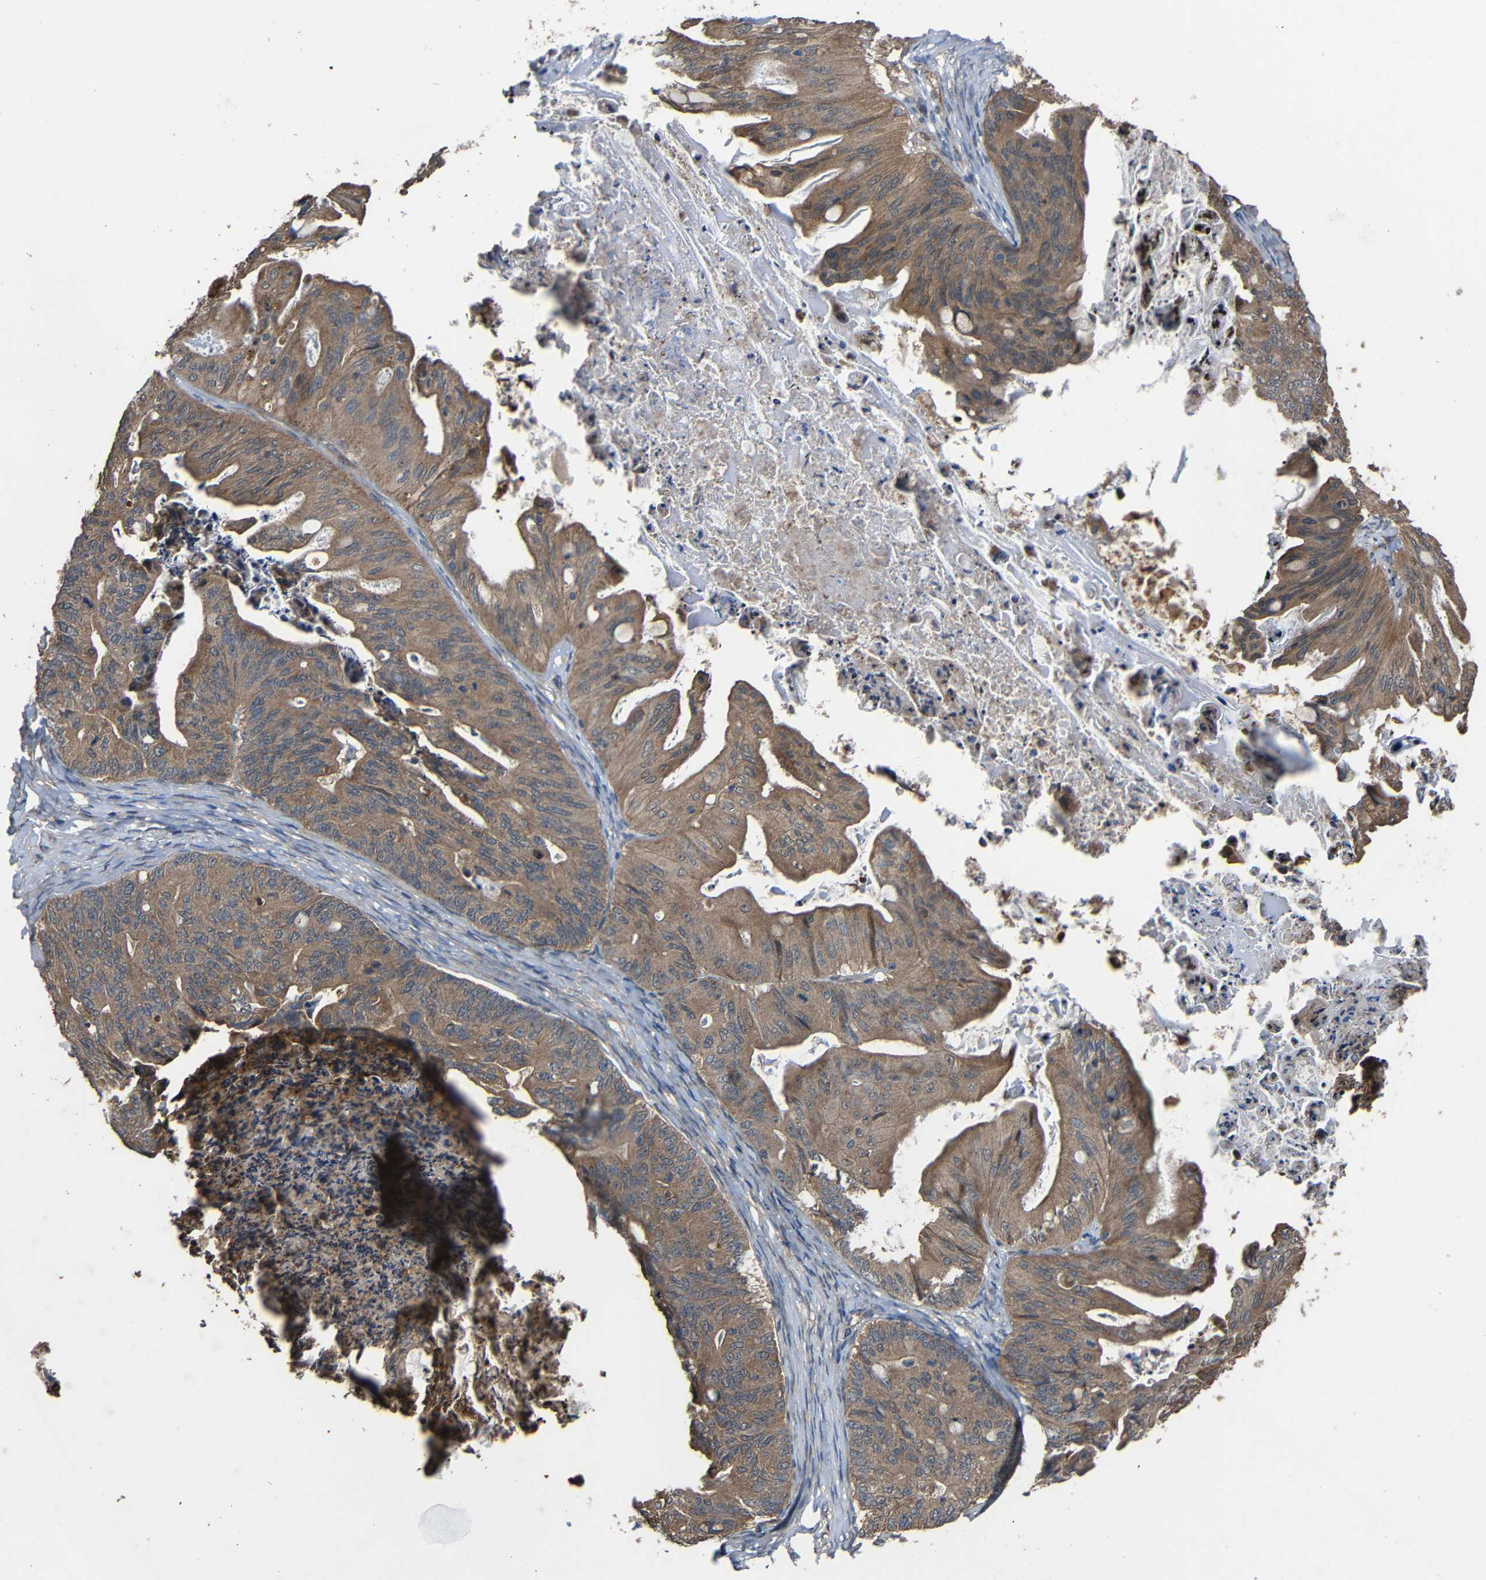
{"staining": {"intensity": "moderate", "quantity": ">75%", "location": "cytoplasmic/membranous"}, "tissue": "ovarian cancer", "cell_type": "Tumor cells", "image_type": "cancer", "snomed": [{"axis": "morphology", "description": "Cystadenocarcinoma, mucinous, NOS"}, {"axis": "topography", "description": "Ovary"}], "caption": "A brown stain highlights moderate cytoplasmic/membranous positivity of a protein in ovarian cancer (mucinous cystadenocarcinoma) tumor cells.", "gene": "CHST9", "patient": {"sex": "female", "age": 37}}